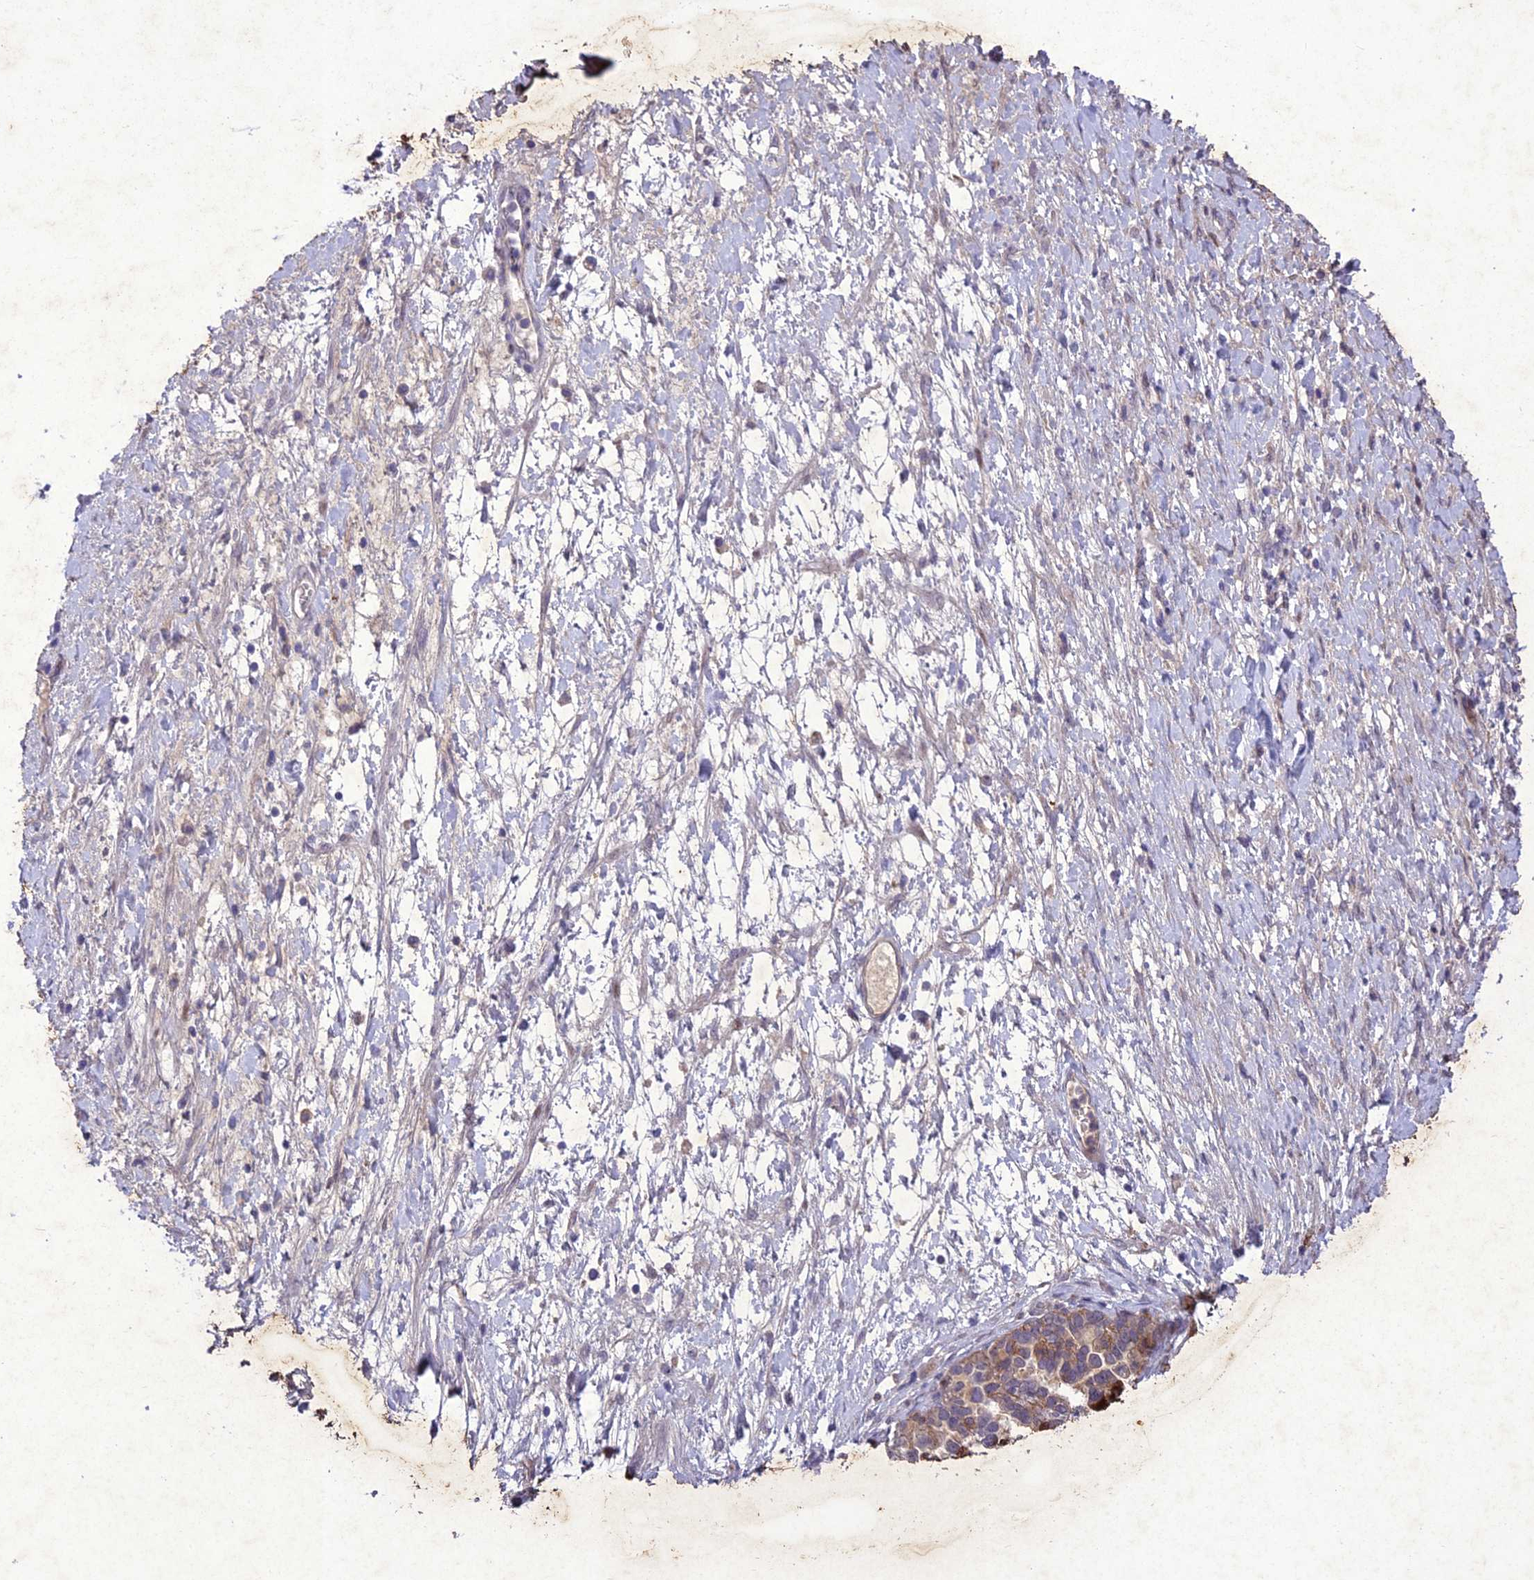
{"staining": {"intensity": "weak", "quantity": "25%-75%", "location": "cytoplasmic/membranous"}, "tissue": "ovarian cancer", "cell_type": "Tumor cells", "image_type": "cancer", "snomed": [{"axis": "morphology", "description": "Cystadenocarcinoma, serous, NOS"}, {"axis": "topography", "description": "Ovary"}], "caption": "Immunohistochemical staining of ovarian cancer shows low levels of weak cytoplasmic/membranous protein expression in about 25%-75% of tumor cells. (DAB (3,3'-diaminobenzidine) = brown stain, brightfield microscopy at high magnification).", "gene": "ANKRD52", "patient": {"sex": "female", "age": 54}}